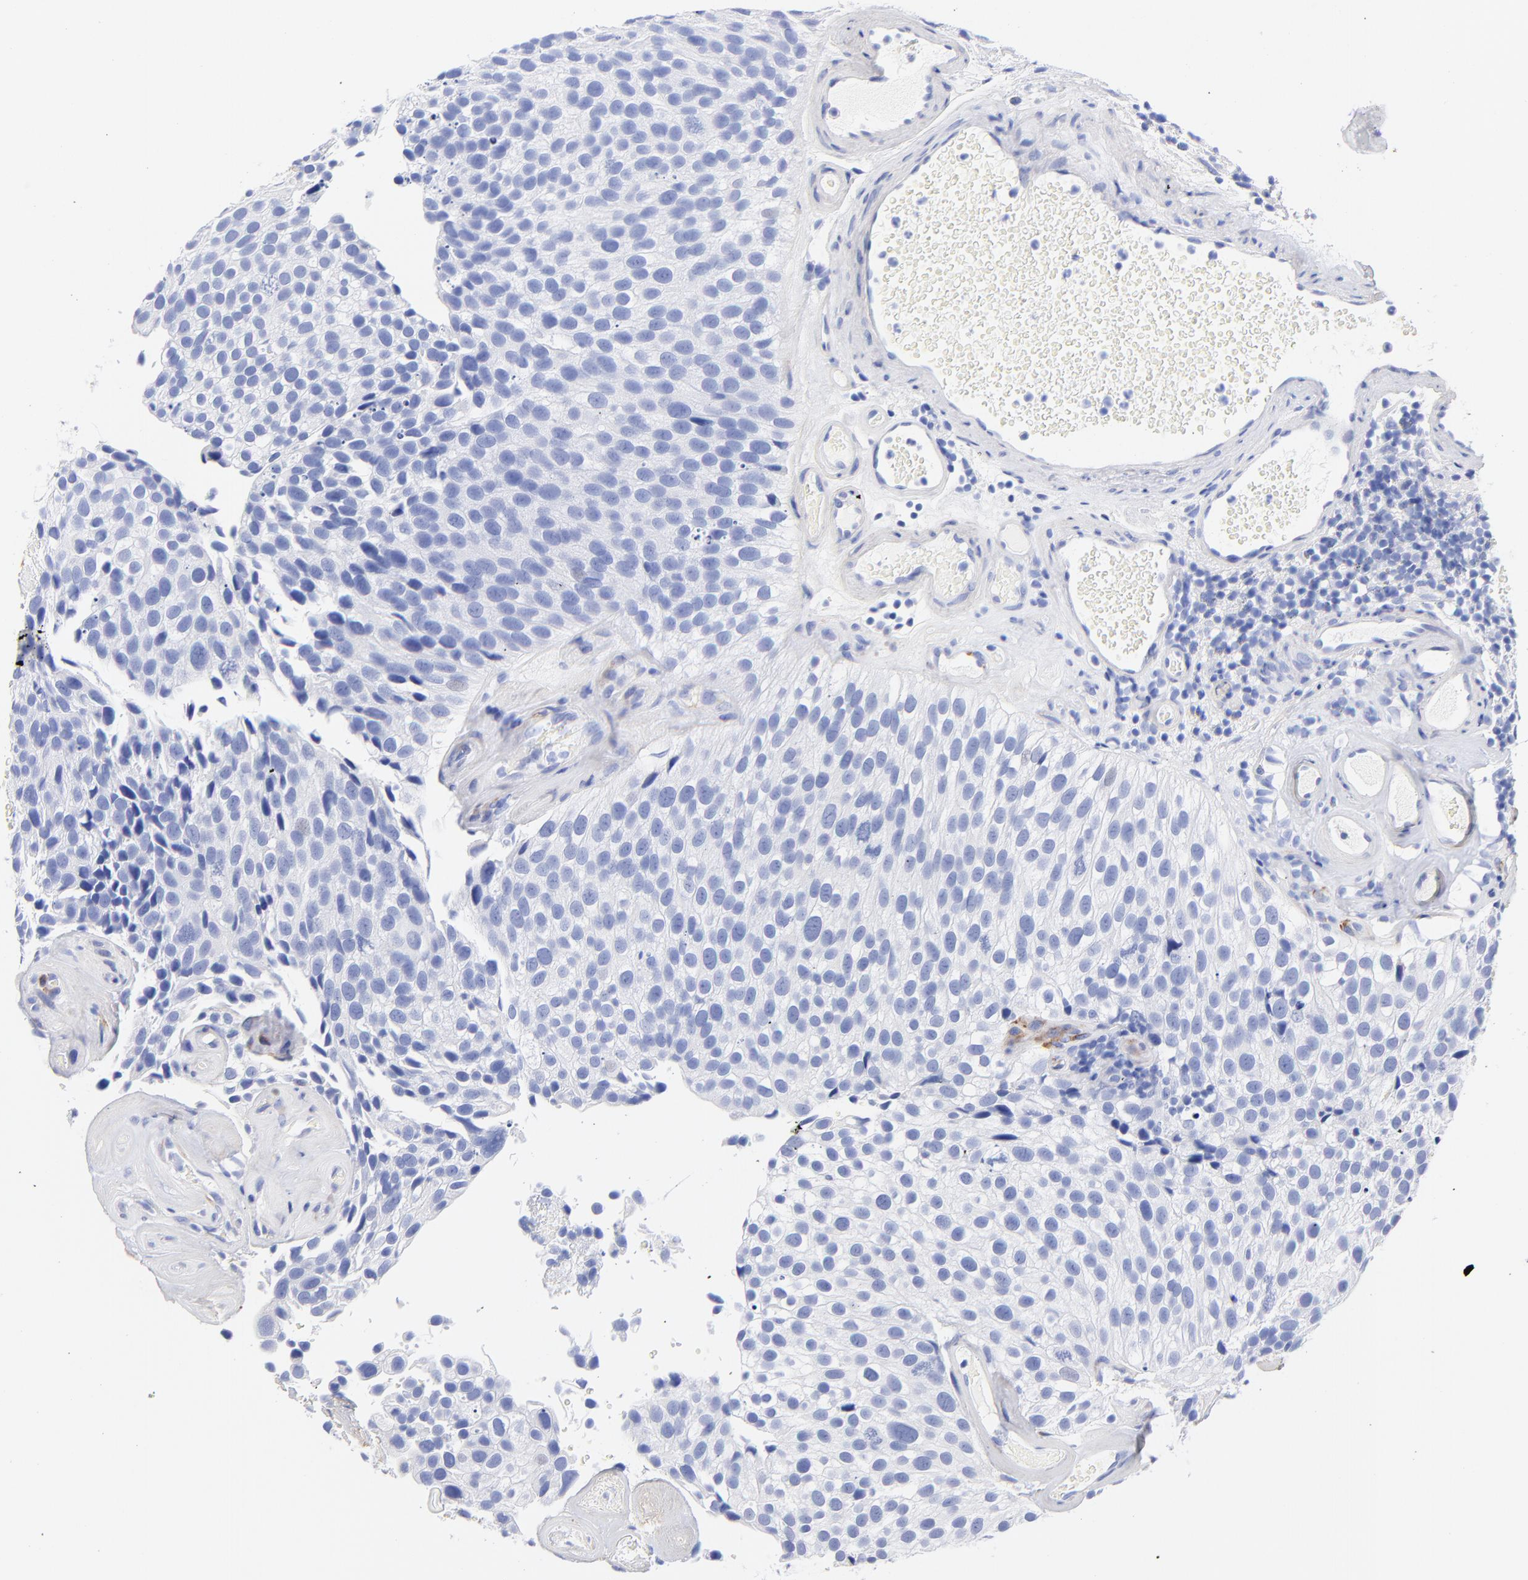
{"staining": {"intensity": "negative", "quantity": "none", "location": "none"}, "tissue": "urothelial cancer", "cell_type": "Tumor cells", "image_type": "cancer", "snomed": [{"axis": "morphology", "description": "Urothelial carcinoma, High grade"}, {"axis": "topography", "description": "Urinary bladder"}], "caption": "This is an immunohistochemistry (IHC) histopathology image of human high-grade urothelial carcinoma. There is no expression in tumor cells.", "gene": "C1QTNF6", "patient": {"sex": "male", "age": 72}}